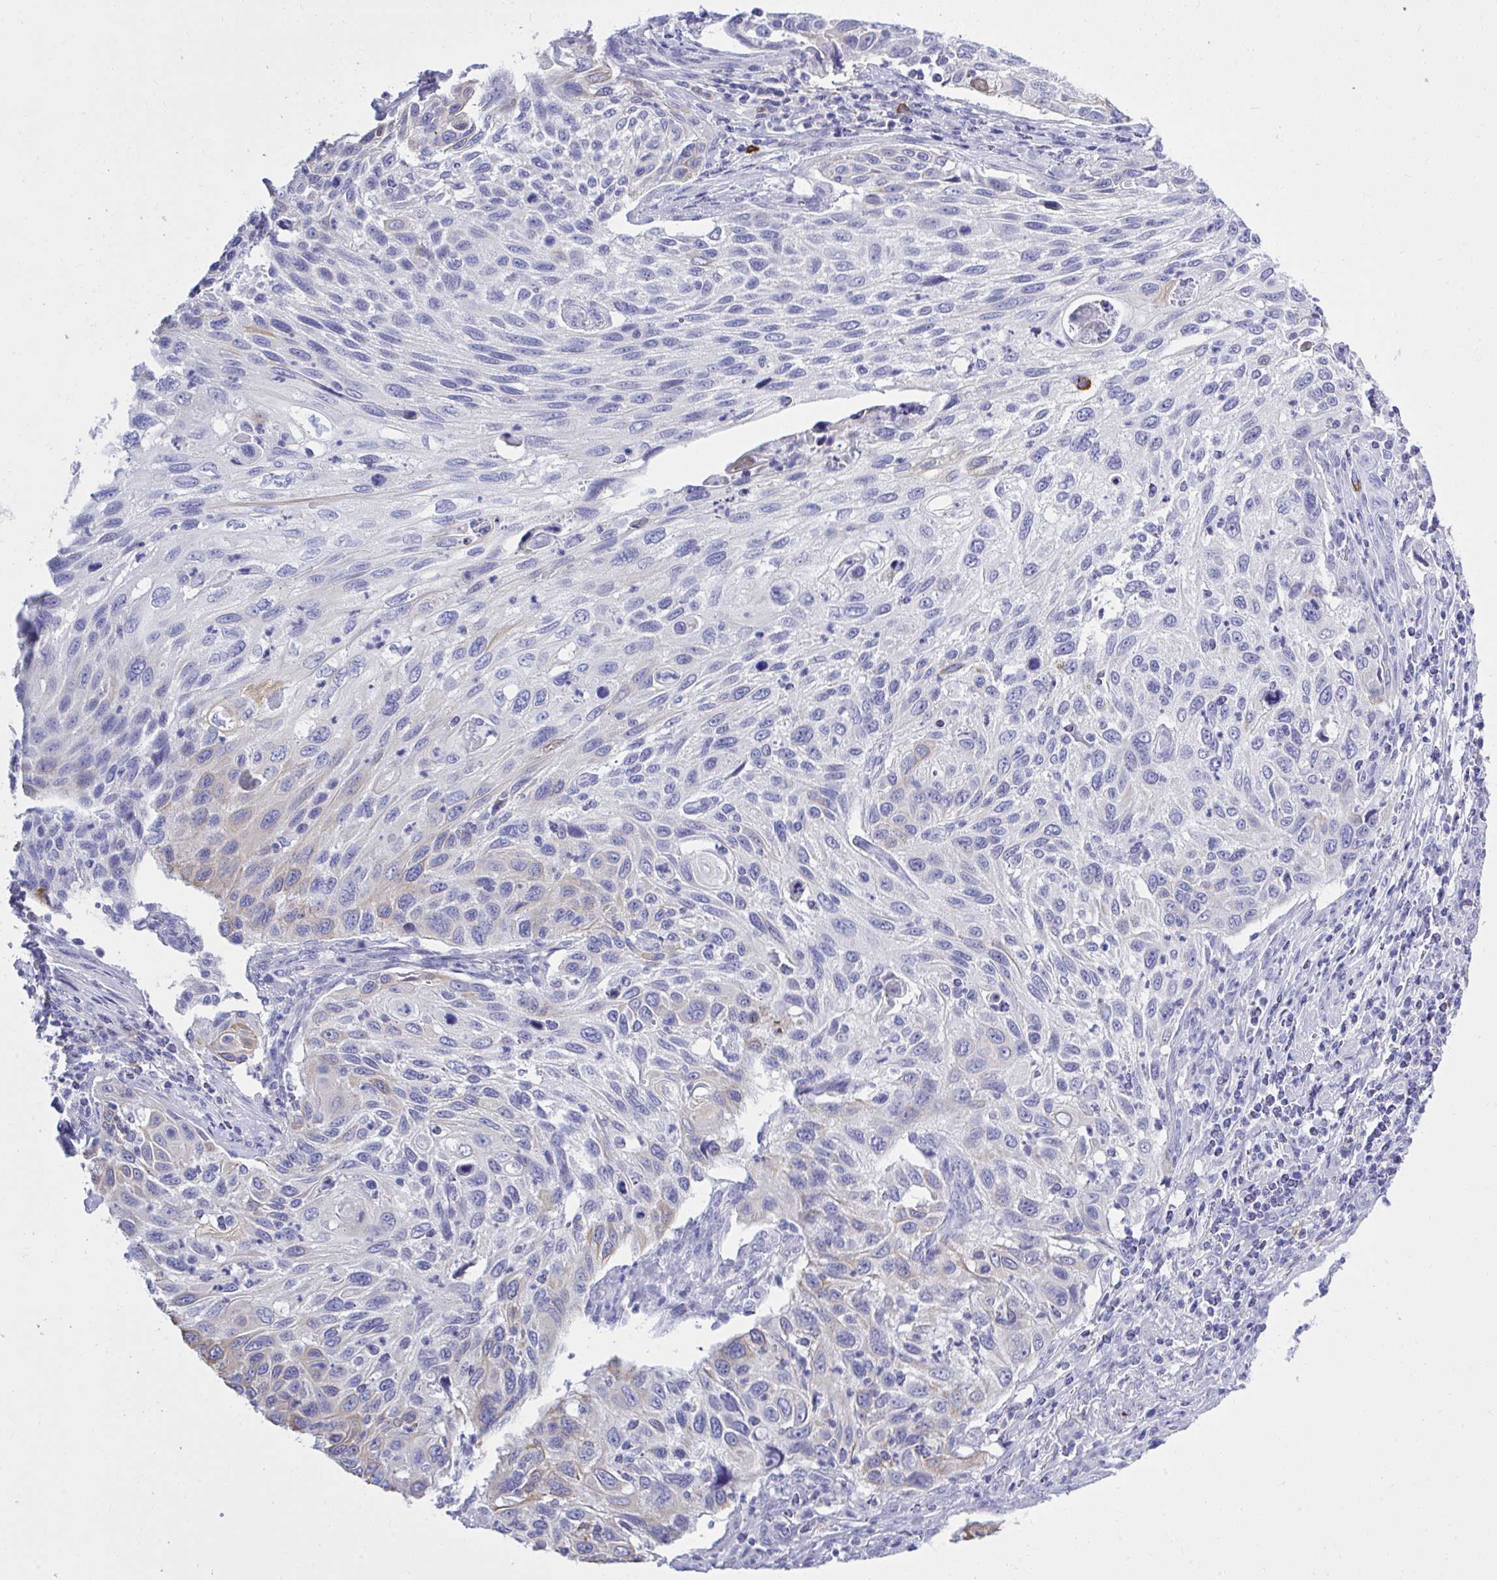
{"staining": {"intensity": "negative", "quantity": "none", "location": "none"}, "tissue": "cervical cancer", "cell_type": "Tumor cells", "image_type": "cancer", "snomed": [{"axis": "morphology", "description": "Squamous cell carcinoma, NOS"}, {"axis": "topography", "description": "Cervix"}], "caption": "Photomicrograph shows no significant protein staining in tumor cells of cervical cancer. The staining is performed using DAB brown chromogen with nuclei counter-stained in using hematoxylin.", "gene": "PSD", "patient": {"sex": "female", "age": 70}}